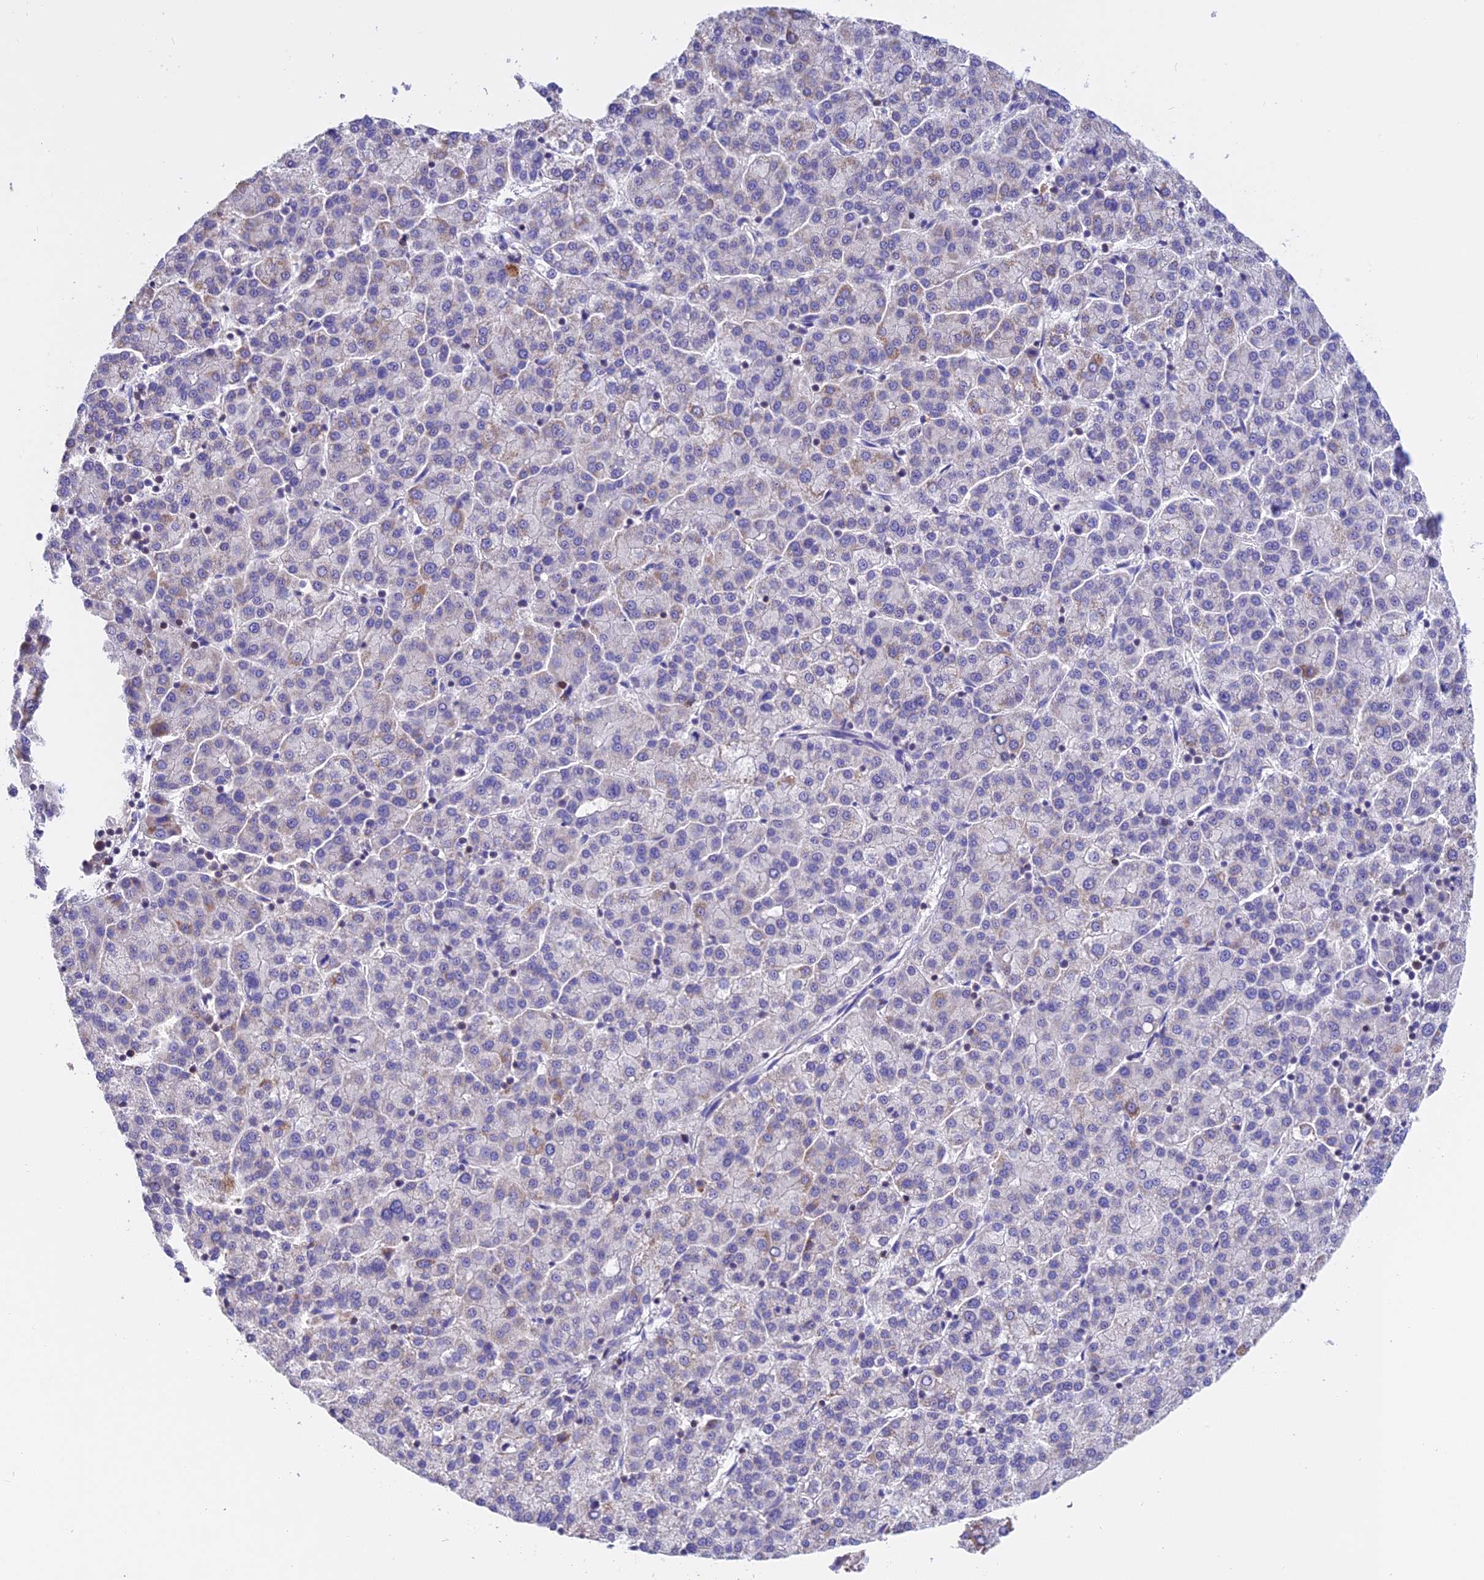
{"staining": {"intensity": "weak", "quantity": "<25%", "location": "cytoplasmic/membranous"}, "tissue": "liver cancer", "cell_type": "Tumor cells", "image_type": "cancer", "snomed": [{"axis": "morphology", "description": "Carcinoma, Hepatocellular, NOS"}, {"axis": "topography", "description": "Liver"}], "caption": "DAB (3,3'-diaminobenzidine) immunohistochemical staining of human hepatocellular carcinoma (liver) displays no significant staining in tumor cells.", "gene": "LPXN", "patient": {"sex": "female", "age": 58}}